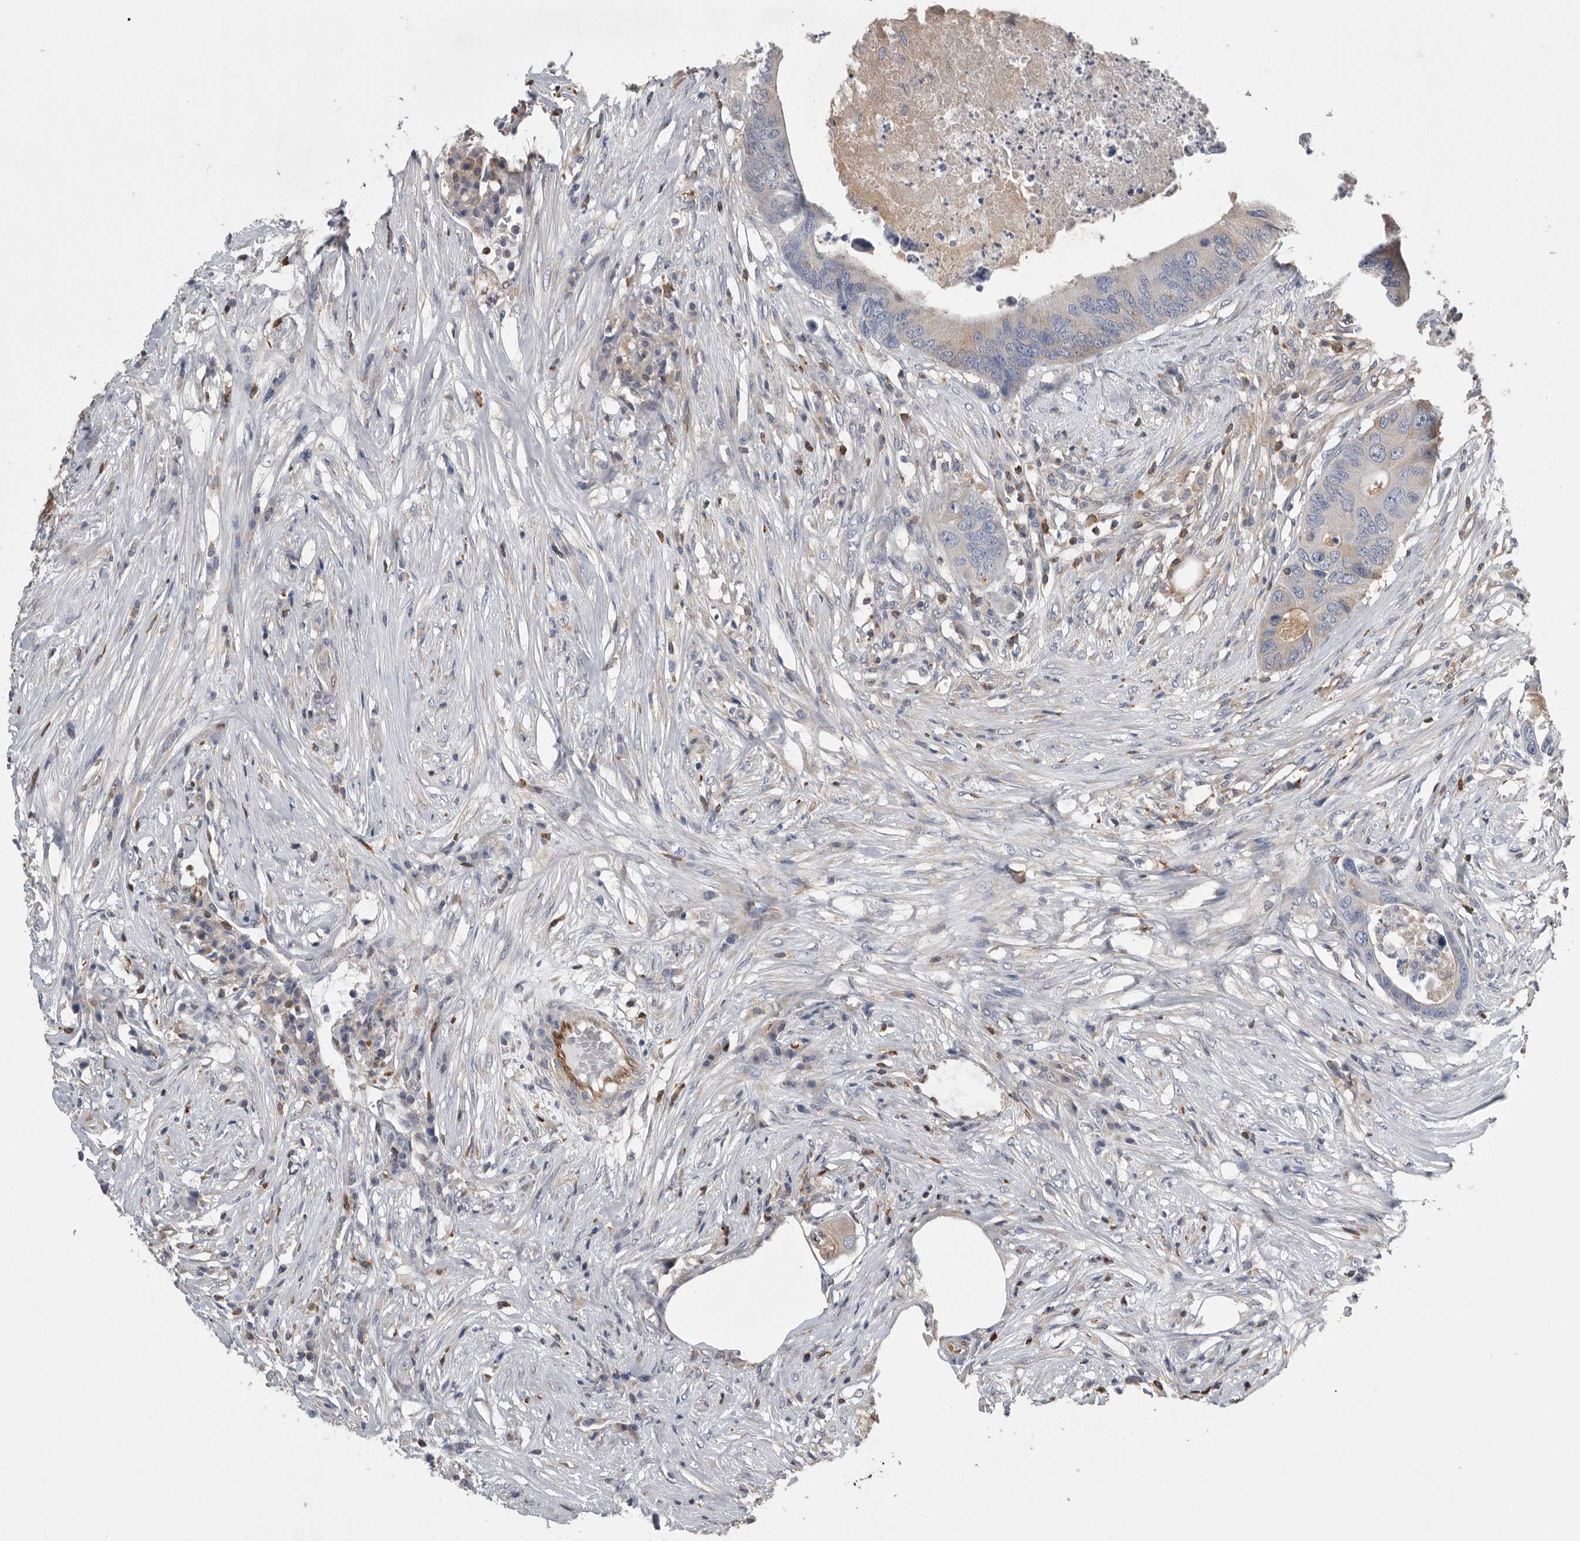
{"staining": {"intensity": "moderate", "quantity": "<25%", "location": "cytoplasmic/membranous"}, "tissue": "colorectal cancer", "cell_type": "Tumor cells", "image_type": "cancer", "snomed": [{"axis": "morphology", "description": "Adenocarcinoma, NOS"}, {"axis": "topography", "description": "Colon"}], "caption": "Brown immunohistochemical staining in colorectal cancer (adenocarcinoma) shows moderate cytoplasmic/membranous positivity in approximately <25% of tumor cells. (brown staining indicates protein expression, while blue staining denotes nuclei).", "gene": "PDCD4", "patient": {"sex": "male", "age": 71}}